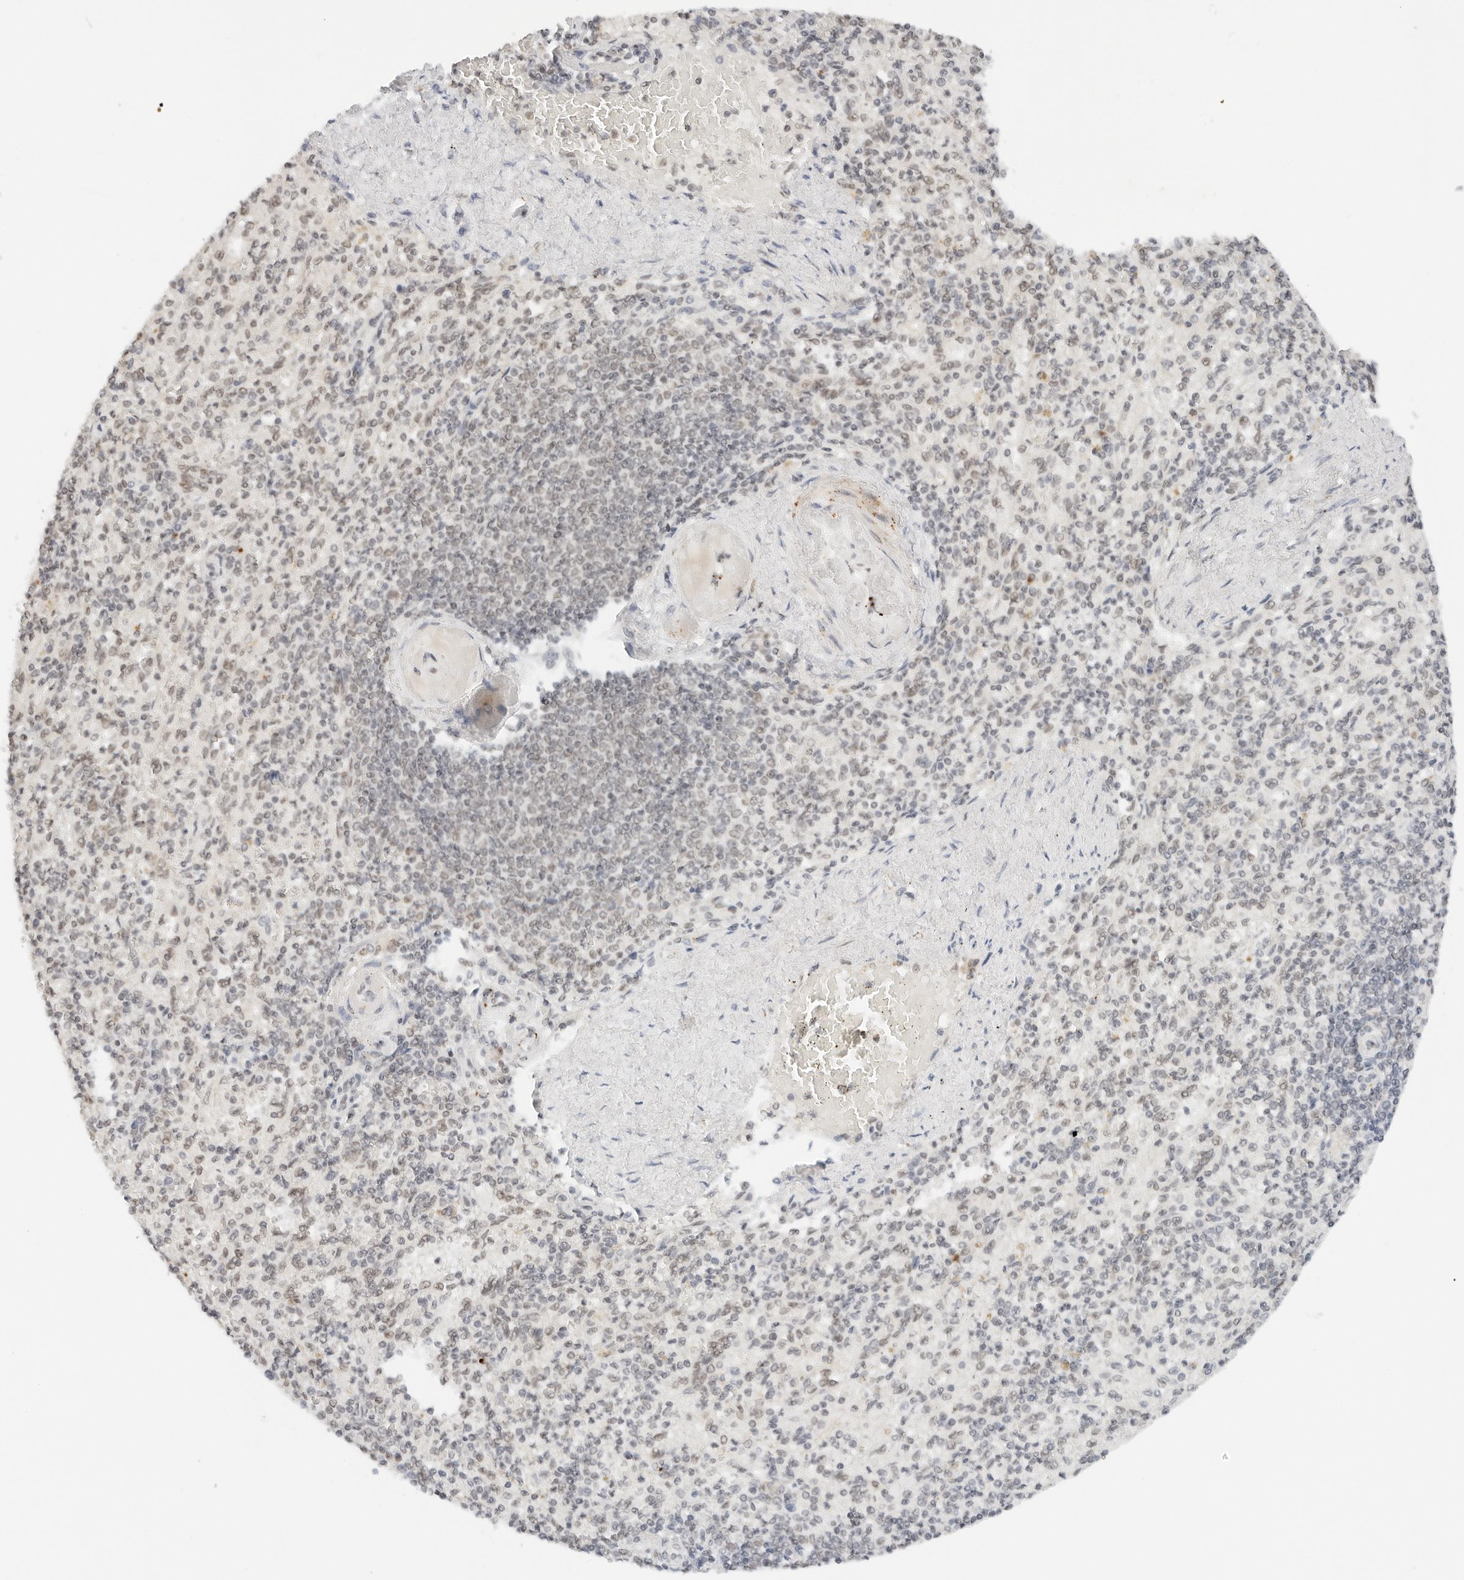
{"staining": {"intensity": "weak", "quantity": "<25%", "location": "nuclear"}, "tissue": "spleen", "cell_type": "Cells in red pulp", "image_type": "normal", "snomed": [{"axis": "morphology", "description": "Normal tissue, NOS"}, {"axis": "topography", "description": "Spleen"}], "caption": "Immunohistochemistry (IHC) micrograph of unremarkable spleen stained for a protein (brown), which displays no staining in cells in red pulp.", "gene": "NEO1", "patient": {"sex": "female", "age": 74}}